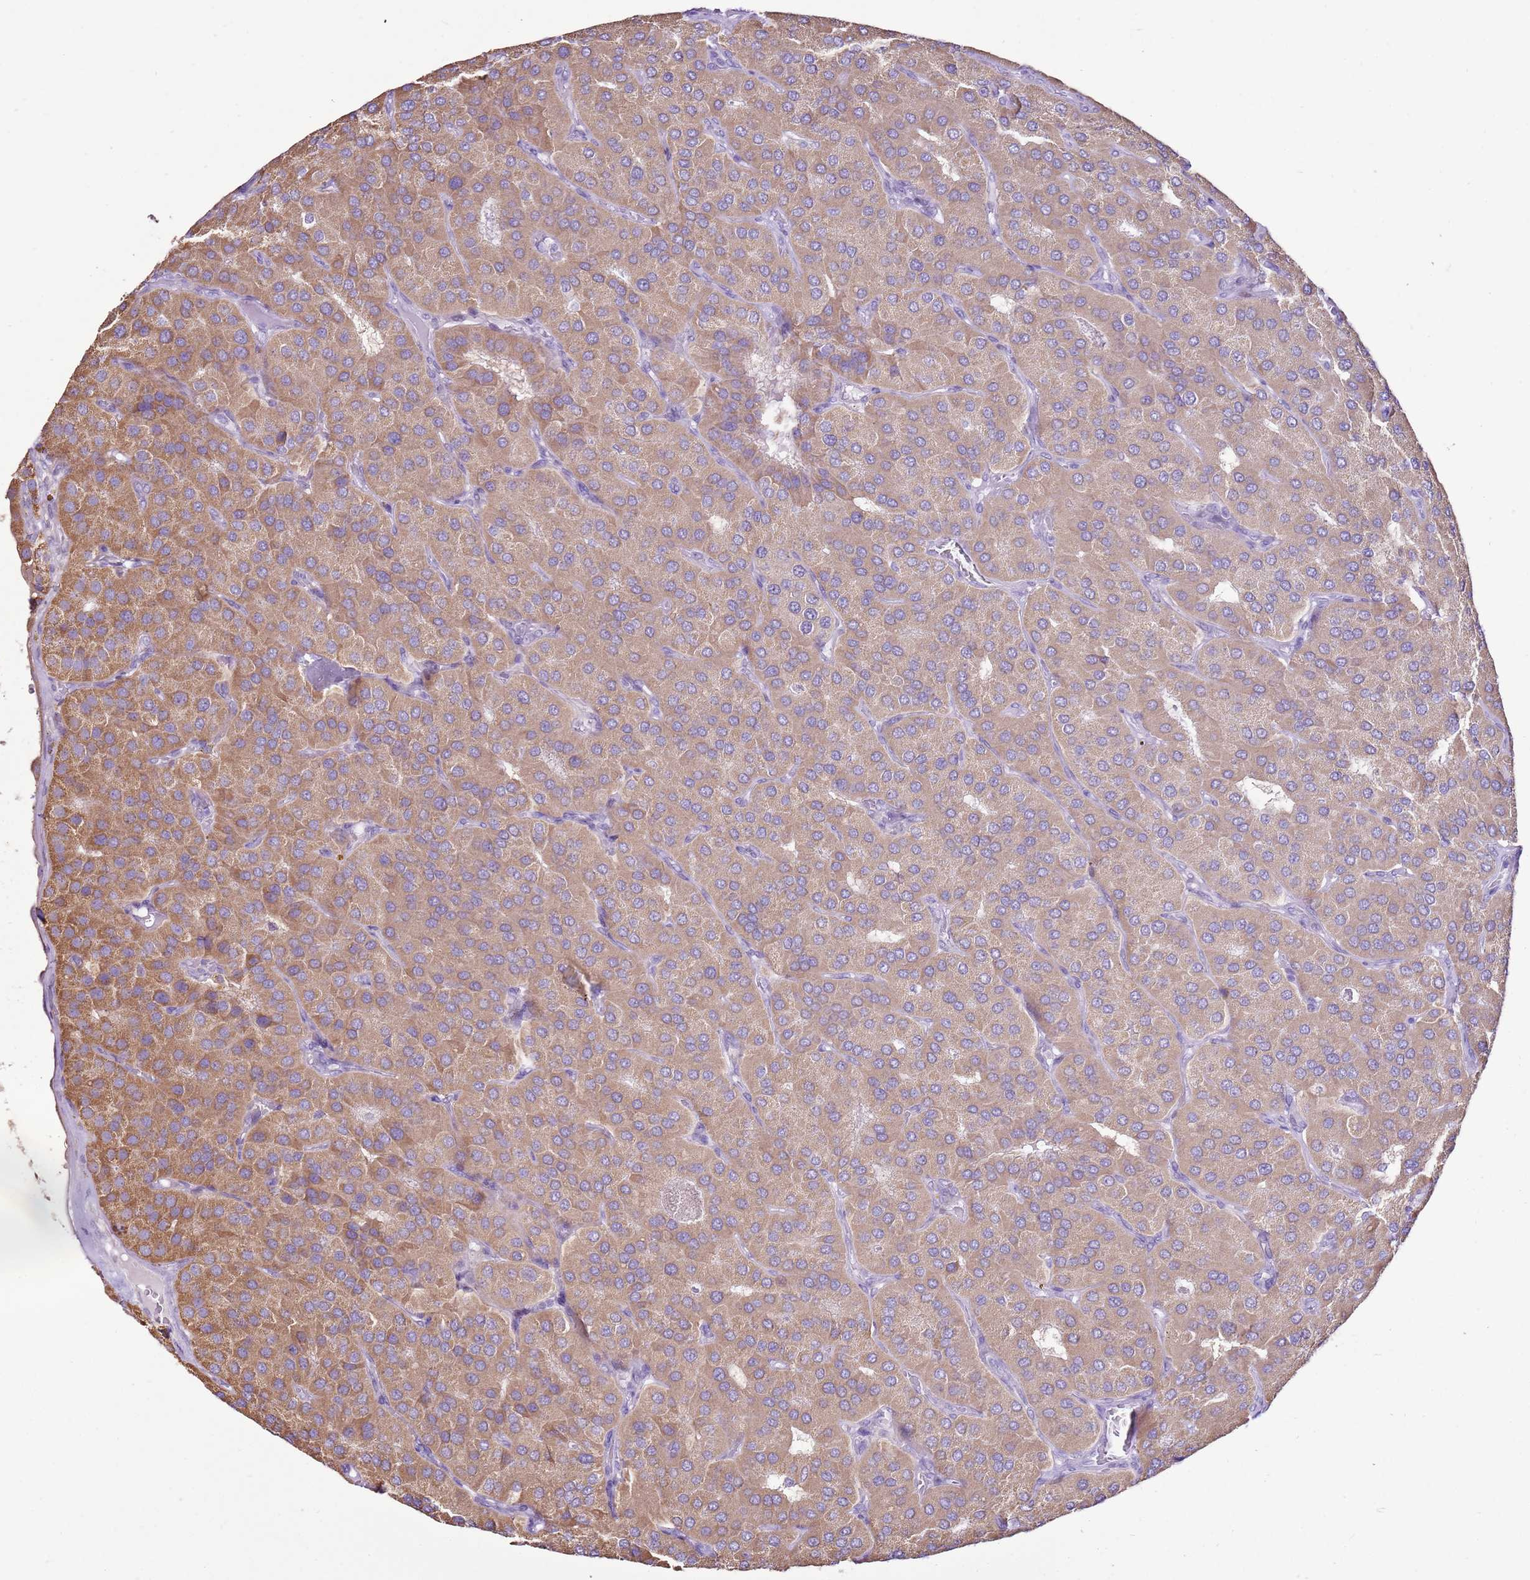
{"staining": {"intensity": "moderate", "quantity": ">75%", "location": "cytoplasmic/membranous"}, "tissue": "parathyroid gland", "cell_type": "Glandular cells", "image_type": "normal", "snomed": [{"axis": "morphology", "description": "Normal tissue, NOS"}, {"axis": "morphology", "description": "Adenoma, NOS"}, {"axis": "topography", "description": "Parathyroid gland"}], "caption": "Parathyroid gland stained with a brown dye reveals moderate cytoplasmic/membranous positive staining in about >75% of glandular cells.", "gene": "SLC38A5", "patient": {"sex": "female", "age": 86}}